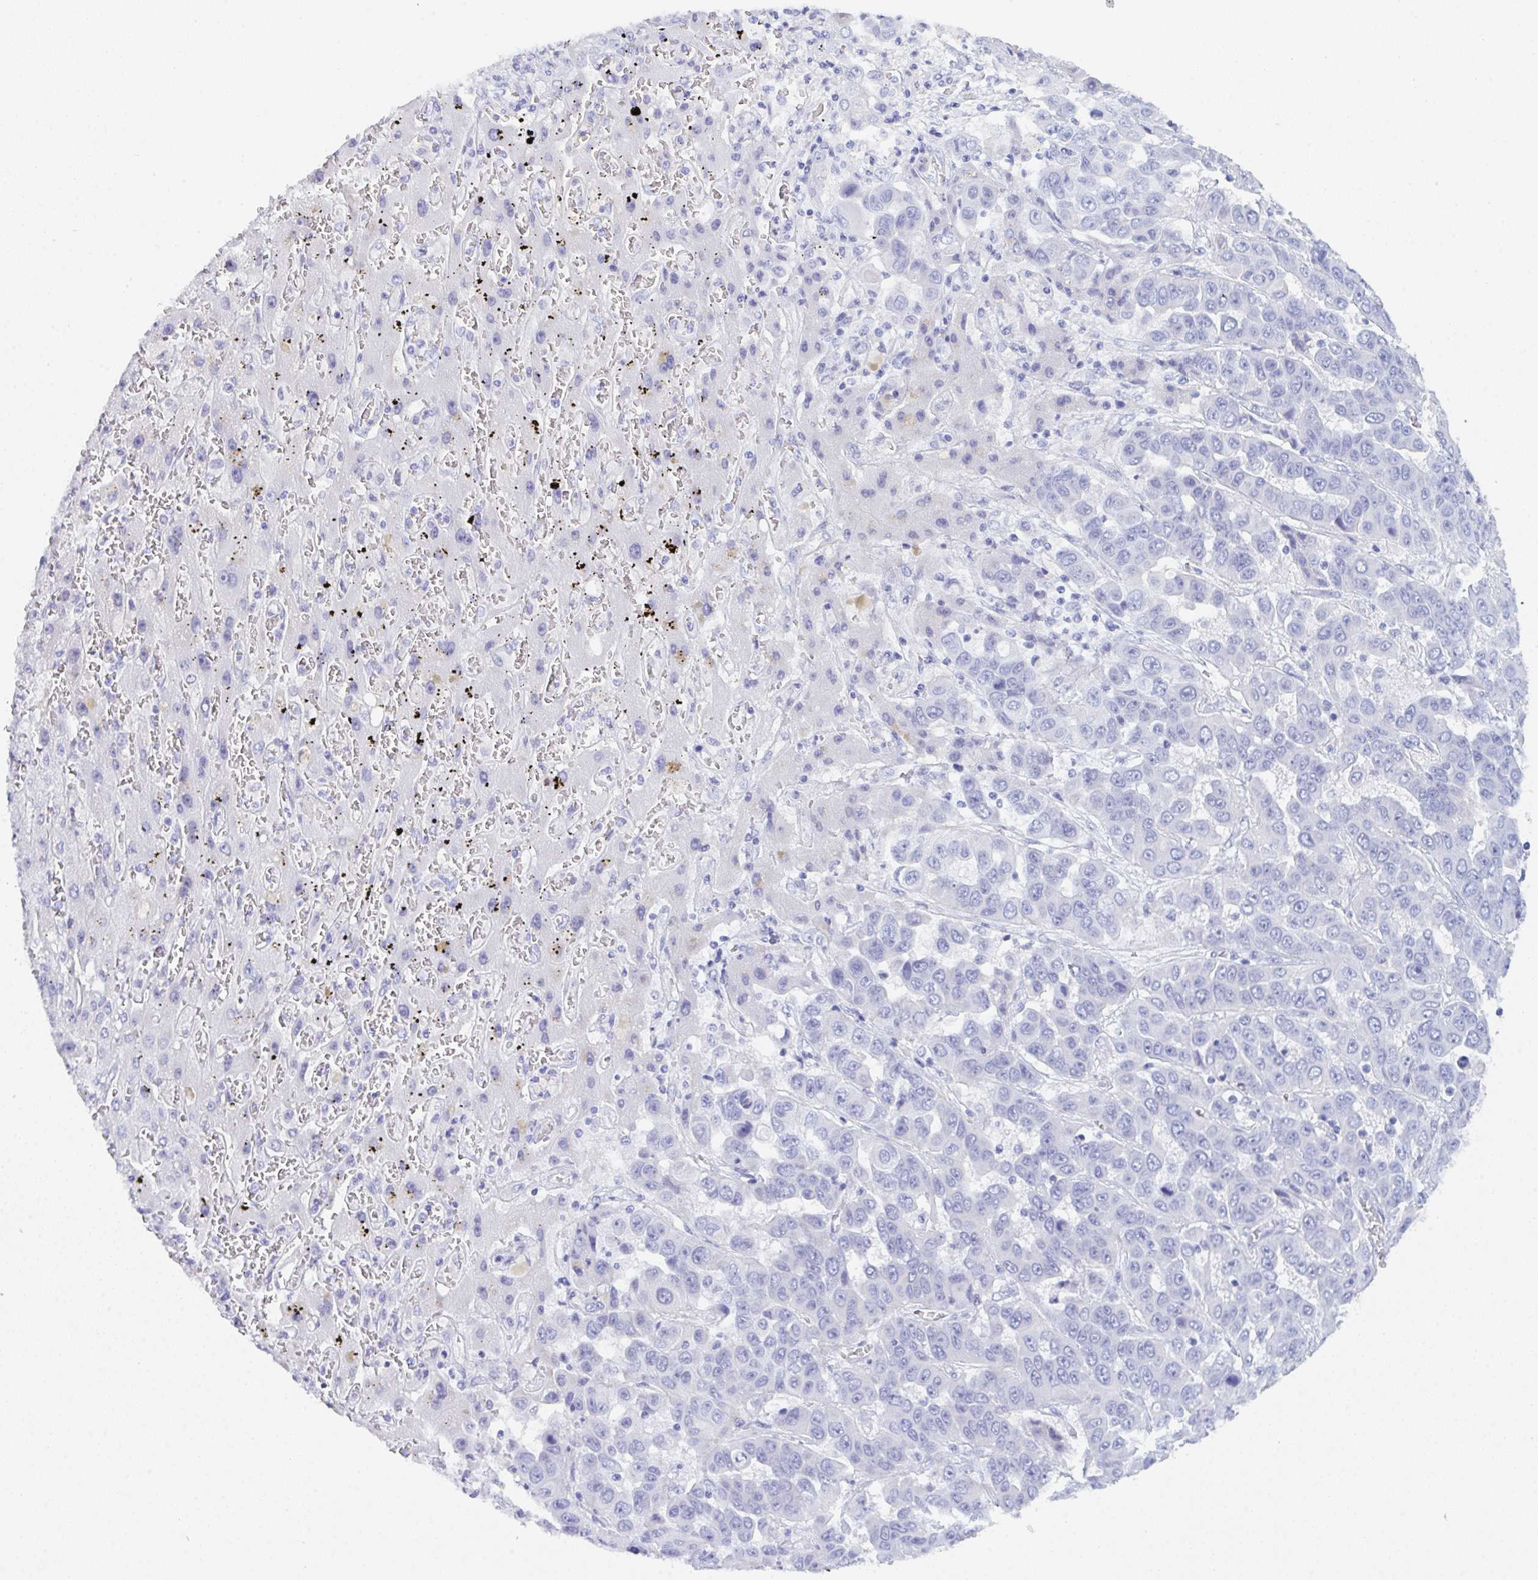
{"staining": {"intensity": "negative", "quantity": "none", "location": "none"}, "tissue": "liver cancer", "cell_type": "Tumor cells", "image_type": "cancer", "snomed": [{"axis": "morphology", "description": "Cholangiocarcinoma"}, {"axis": "topography", "description": "Liver"}], "caption": "High magnification brightfield microscopy of liver cholangiocarcinoma stained with DAB (brown) and counterstained with hematoxylin (blue): tumor cells show no significant staining.", "gene": "CEP170B", "patient": {"sex": "female", "age": 52}}